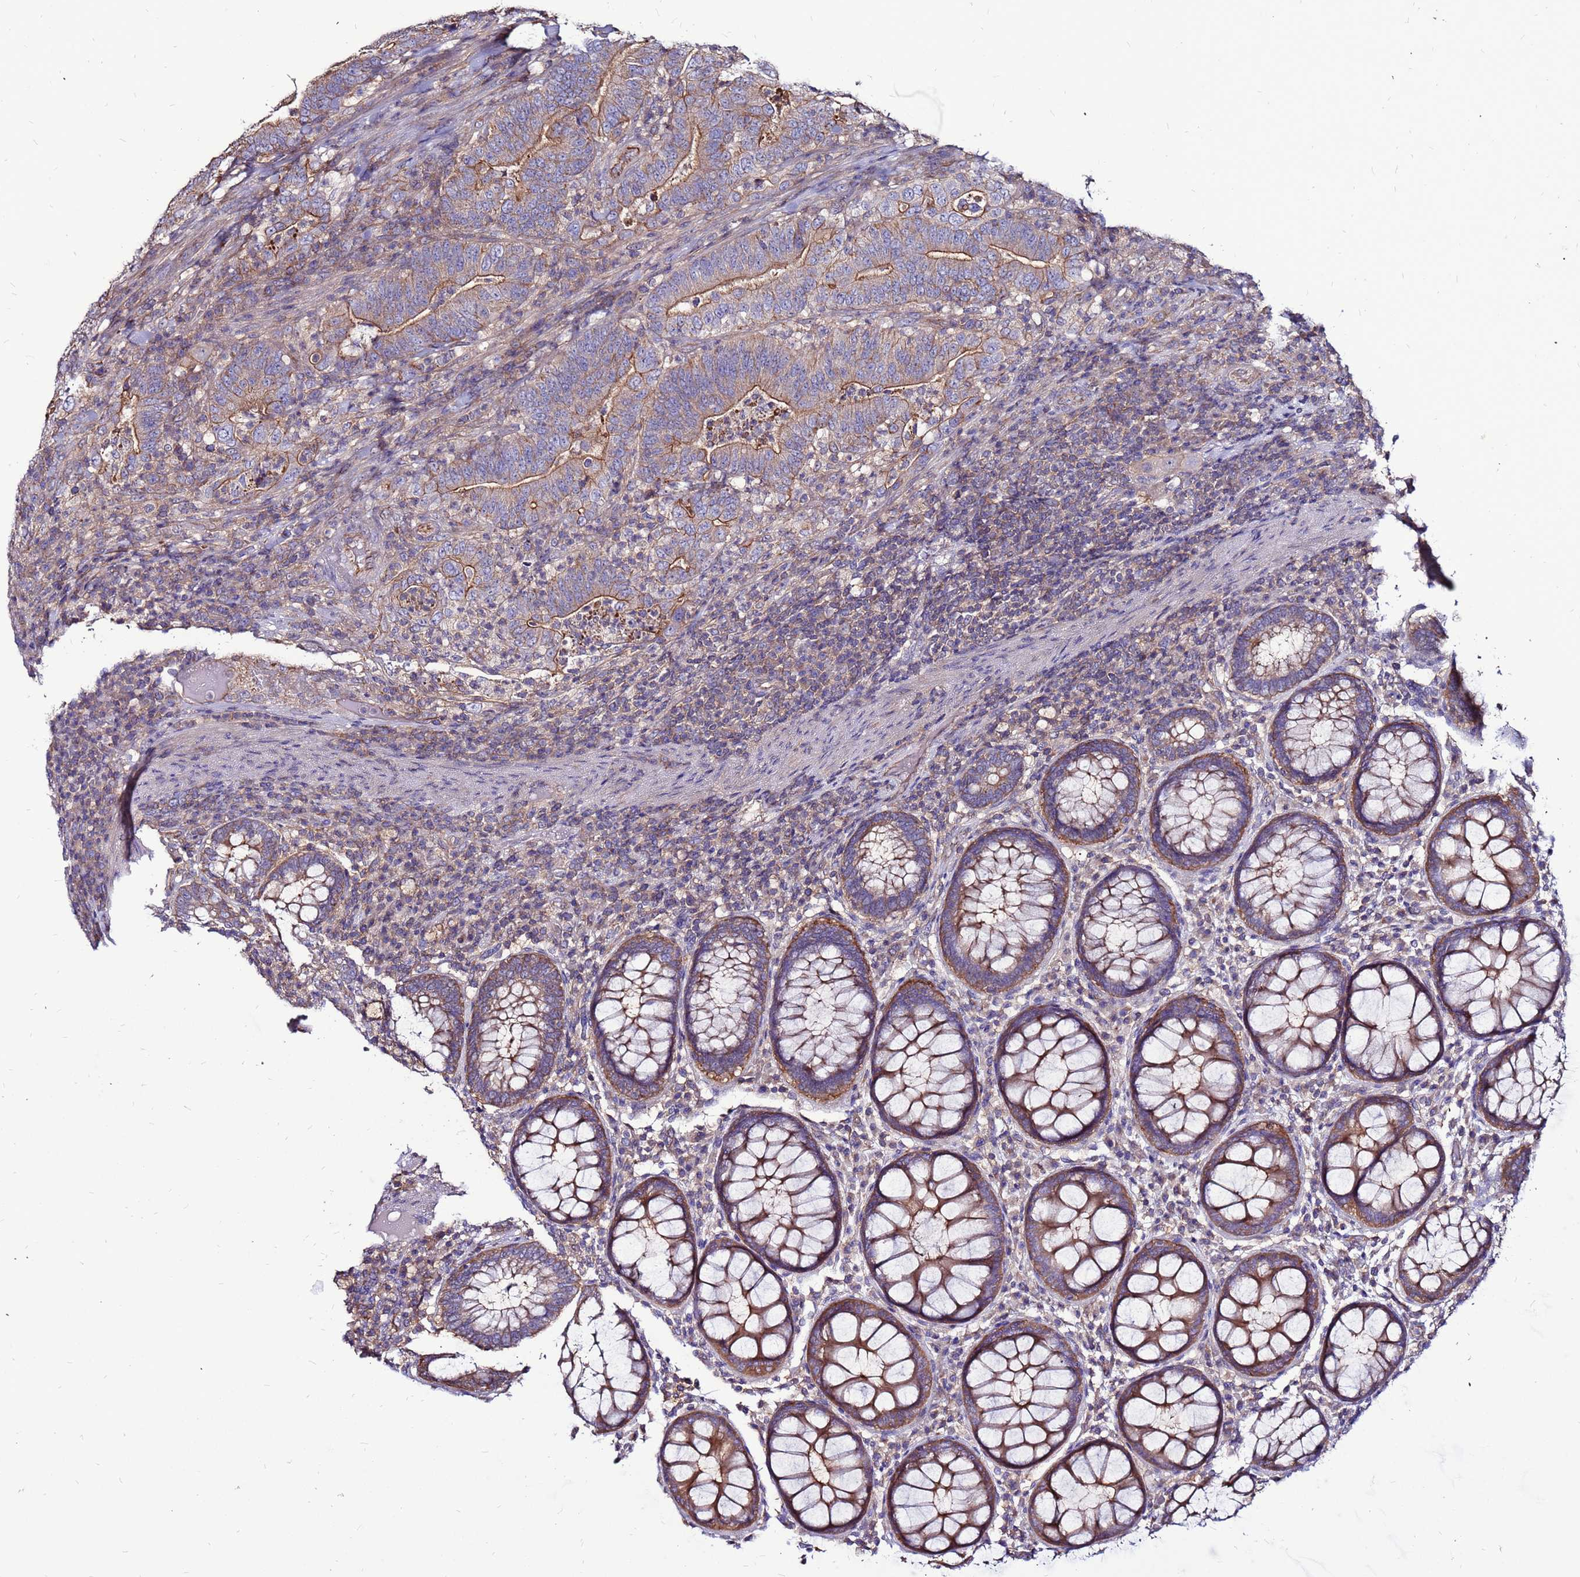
{"staining": {"intensity": "moderate", "quantity": "25%-75%", "location": "cytoplasmic/membranous"}, "tissue": "colorectal cancer", "cell_type": "Tumor cells", "image_type": "cancer", "snomed": [{"axis": "morphology", "description": "Adenocarcinoma, NOS"}, {"axis": "topography", "description": "Colon"}], "caption": "Immunohistochemical staining of human colorectal cancer (adenocarcinoma) exhibits medium levels of moderate cytoplasmic/membranous protein expression in approximately 25%-75% of tumor cells.", "gene": "NRN1L", "patient": {"sex": "female", "age": 66}}